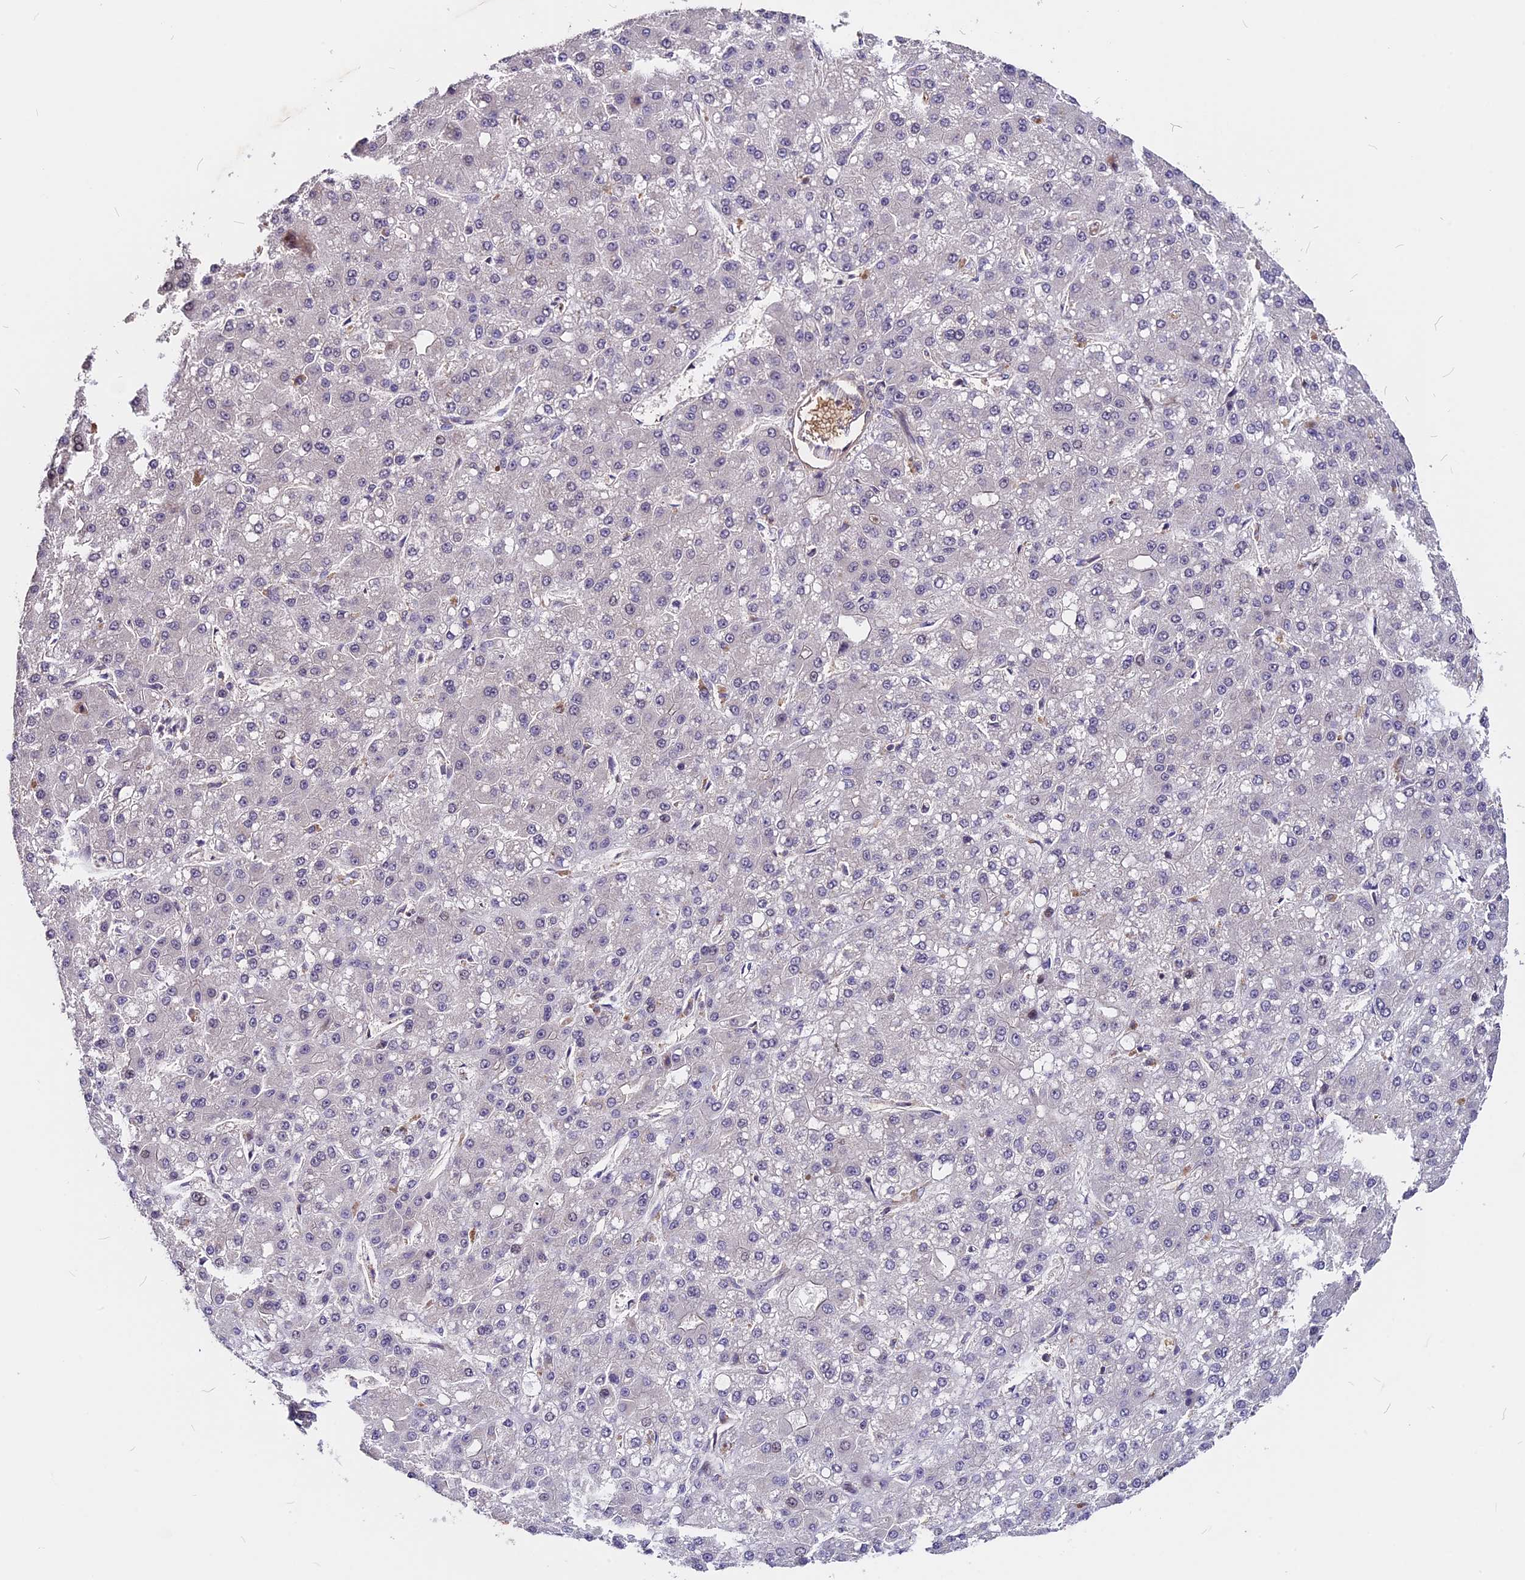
{"staining": {"intensity": "negative", "quantity": "none", "location": "none"}, "tissue": "liver cancer", "cell_type": "Tumor cells", "image_type": "cancer", "snomed": [{"axis": "morphology", "description": "Carcinoma, Hepatocellular, NOS"}, {"axis": "topography", "description": "Liver"}], "caption": "DAB immunohistochemical staining of human hepatocellular carcinoma (liver) exhibits no significant expression in tumor cells. (Immunohistochemistry, brightfield microscopy, high magnification).", "gene": "ZC3H10", "patient": {"sex": "male", "age": 67}}